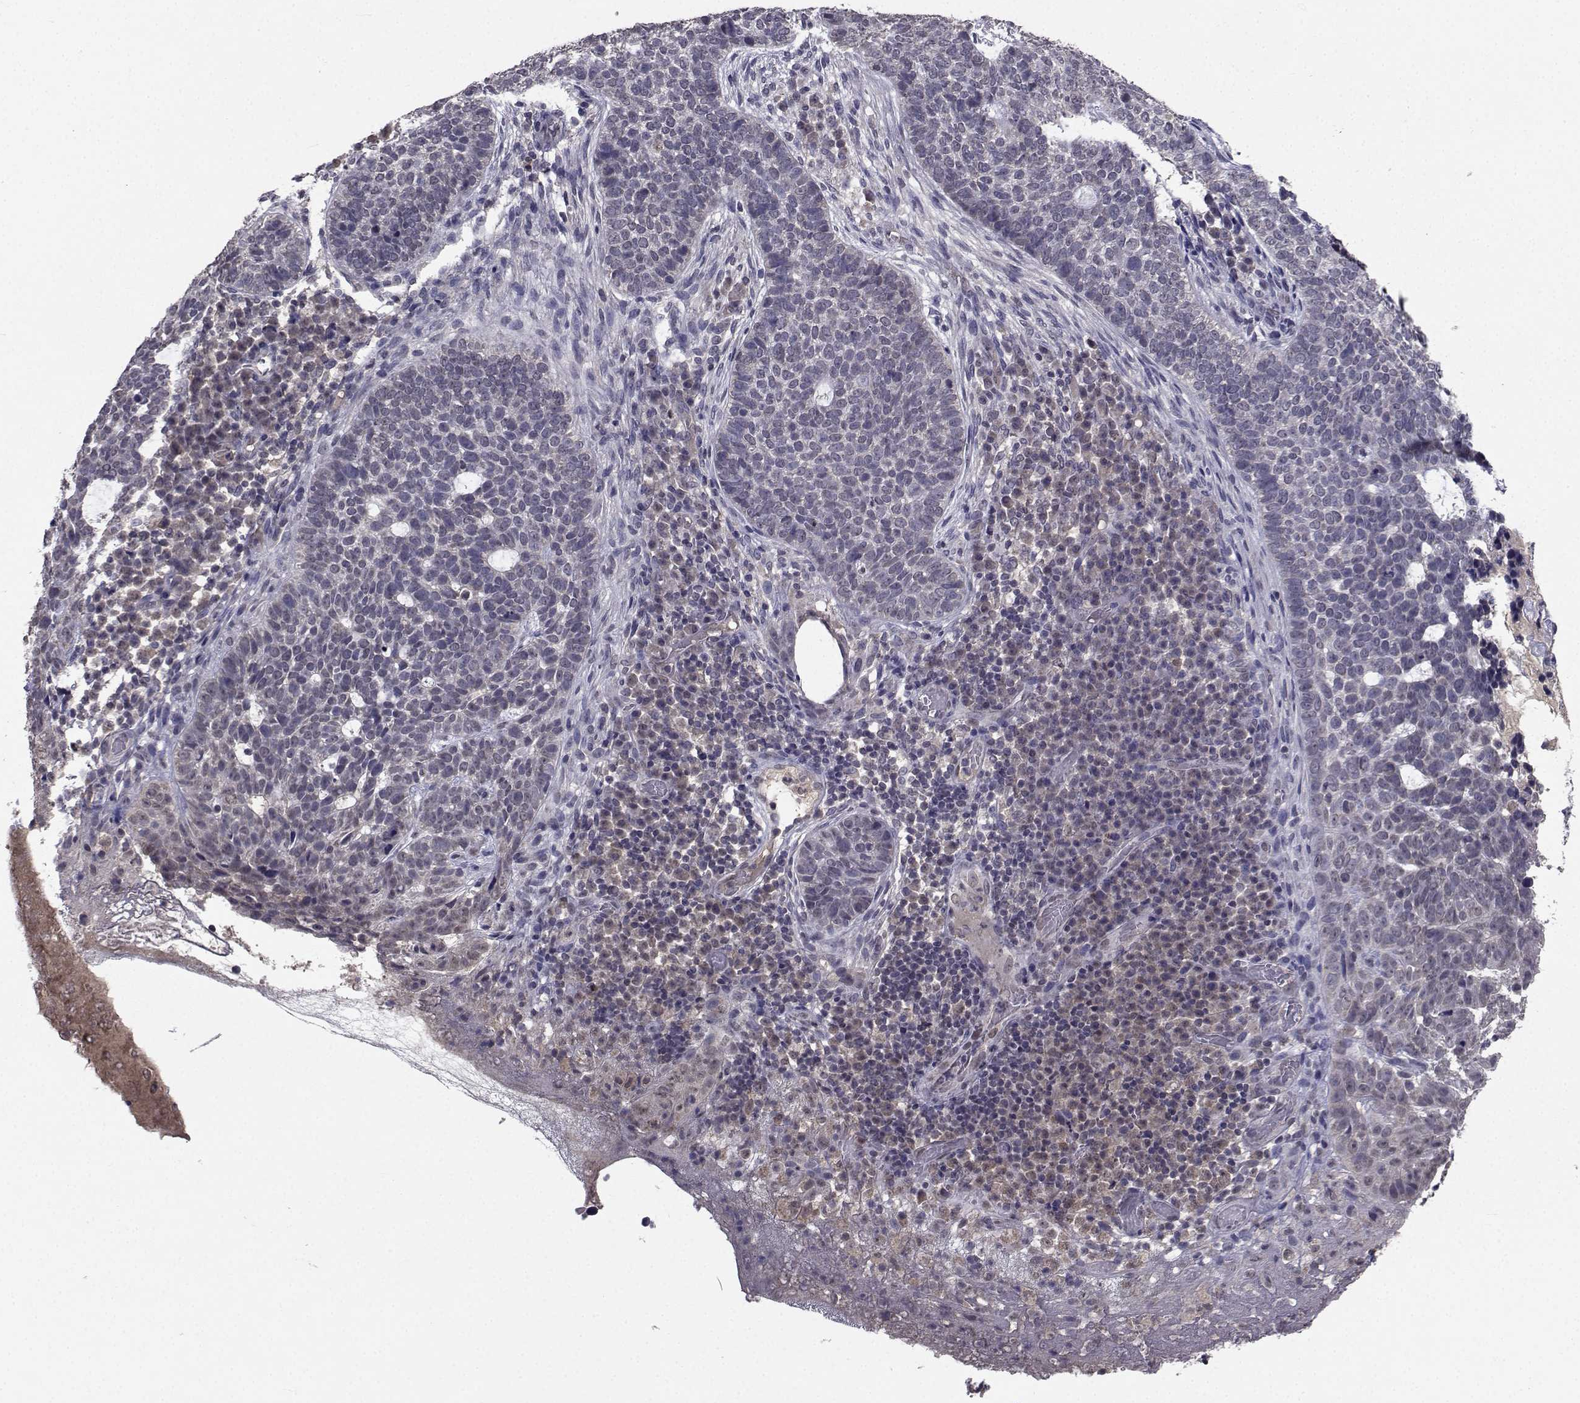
{"staining": {"intensity": "negative", "quantity": "none", "location": "none"}, "tissue": "skin cancer", "cell_type": "Tumor cells", "image_type": "cancer", "snomed": [{"axis": "morphology", "description": "Basal cell carcinoma"}, {"axis": "topography", "description": "Skin"}], "caption": "Image shows no protein staining in tumor cells of skin cancer tissue. (DAB (3,3'-diaminobenzidine) immunohistochemistry visualized using brightfield microscopy, high magnification).", "gene": "CYP2S1", "patient": {"sex": "female", "age": 69}}